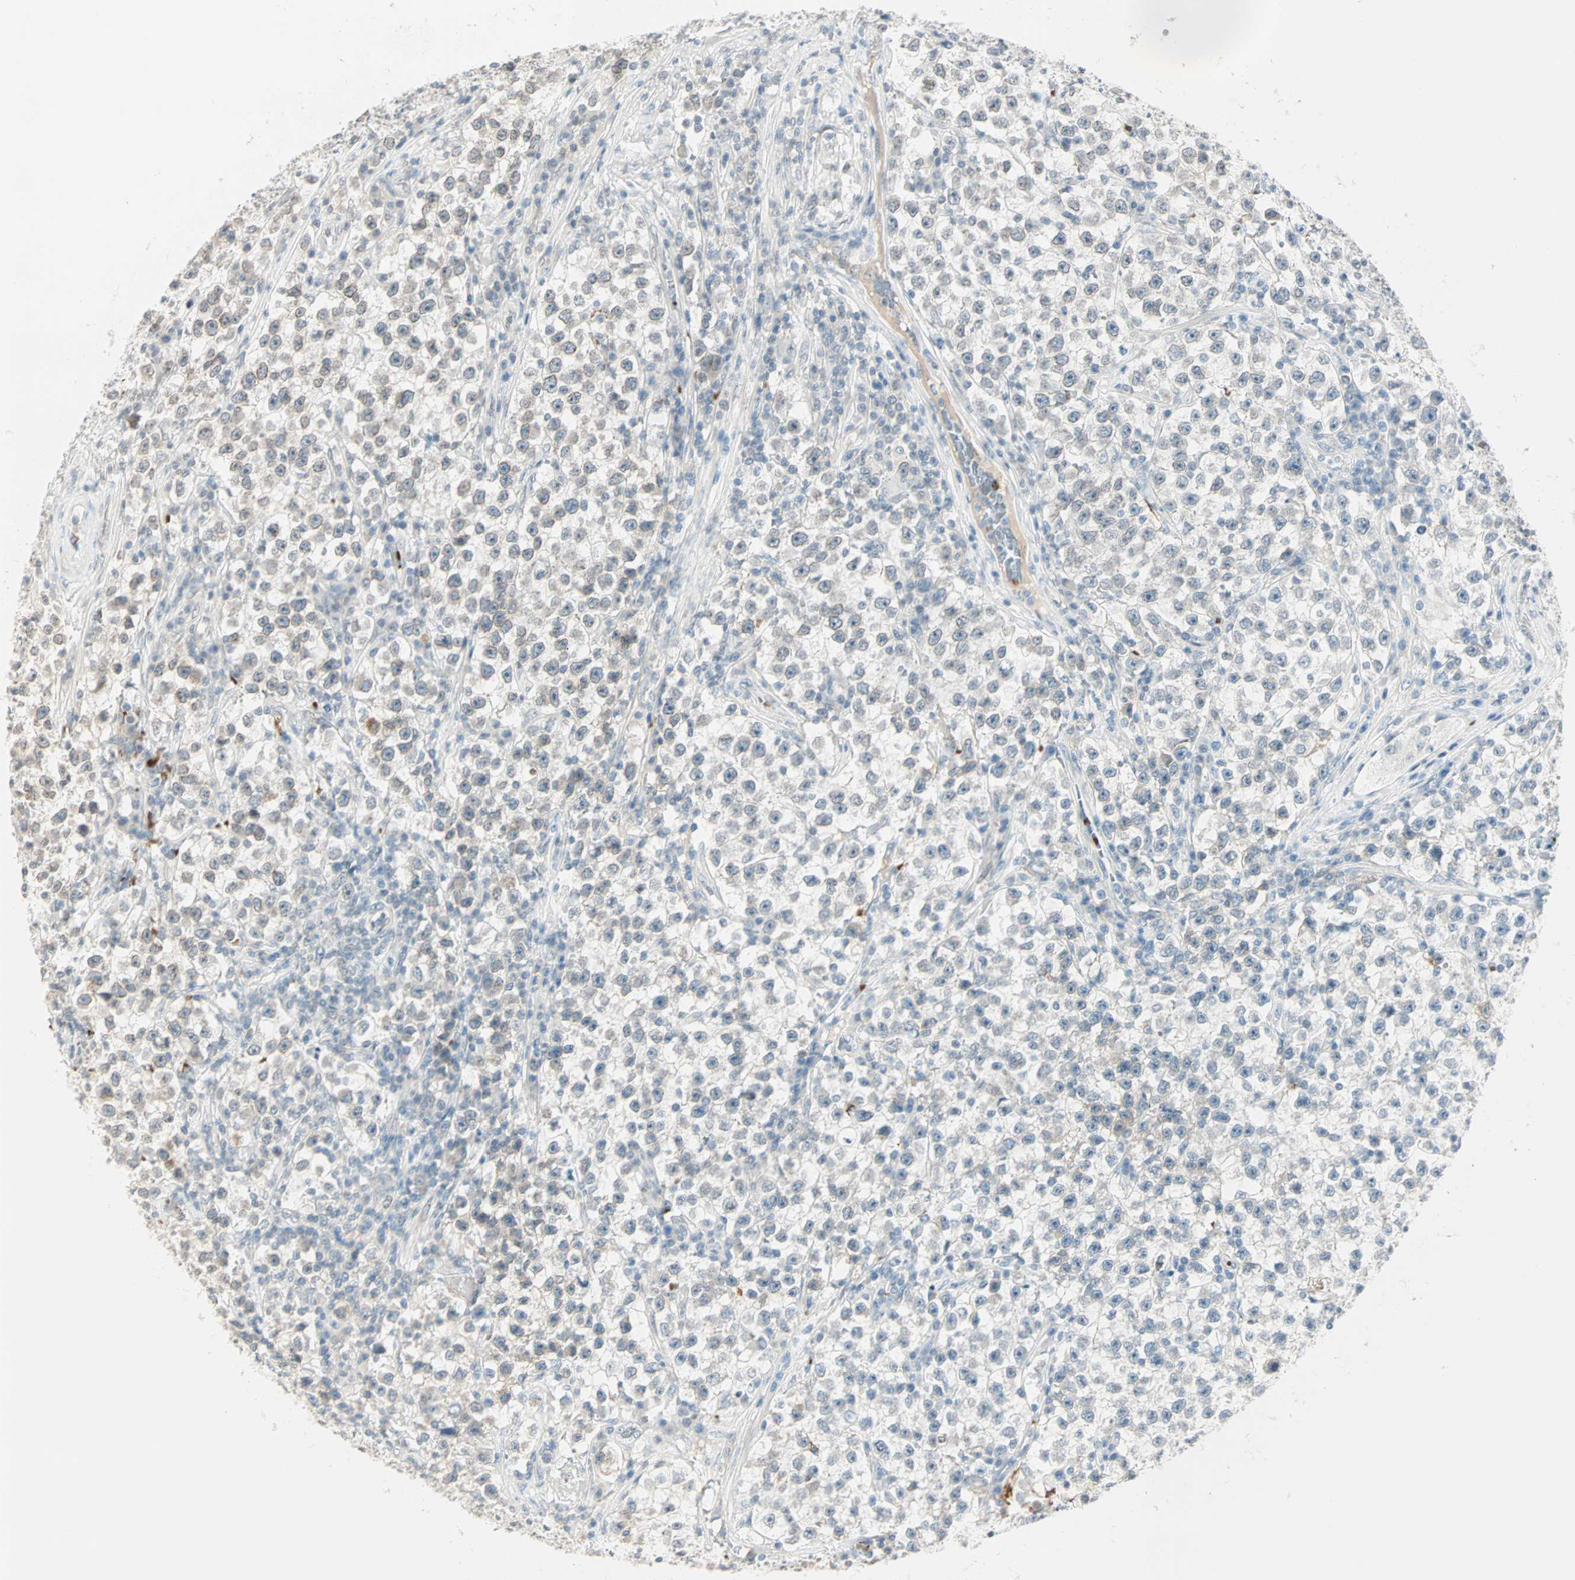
{"staining": {"intensity": "weak", "quantity": "<25%", "location": "cytoplasmic/membranous,nuclear"}, "tissue": "testis cancer", "cell_type": "Tumor cells", "image_type": "cancer", "snomed": [{"axis": "morphology", "description": "Seminoma, NOS"}, {"axis": "topography", "description": "Testis"}], "caption": "Immunohistochemical staining of seminoma (testis) displays no significant expression in tumor cells.", "gene": "BCAN", "patient": {"sex": "male", "age": 22}}